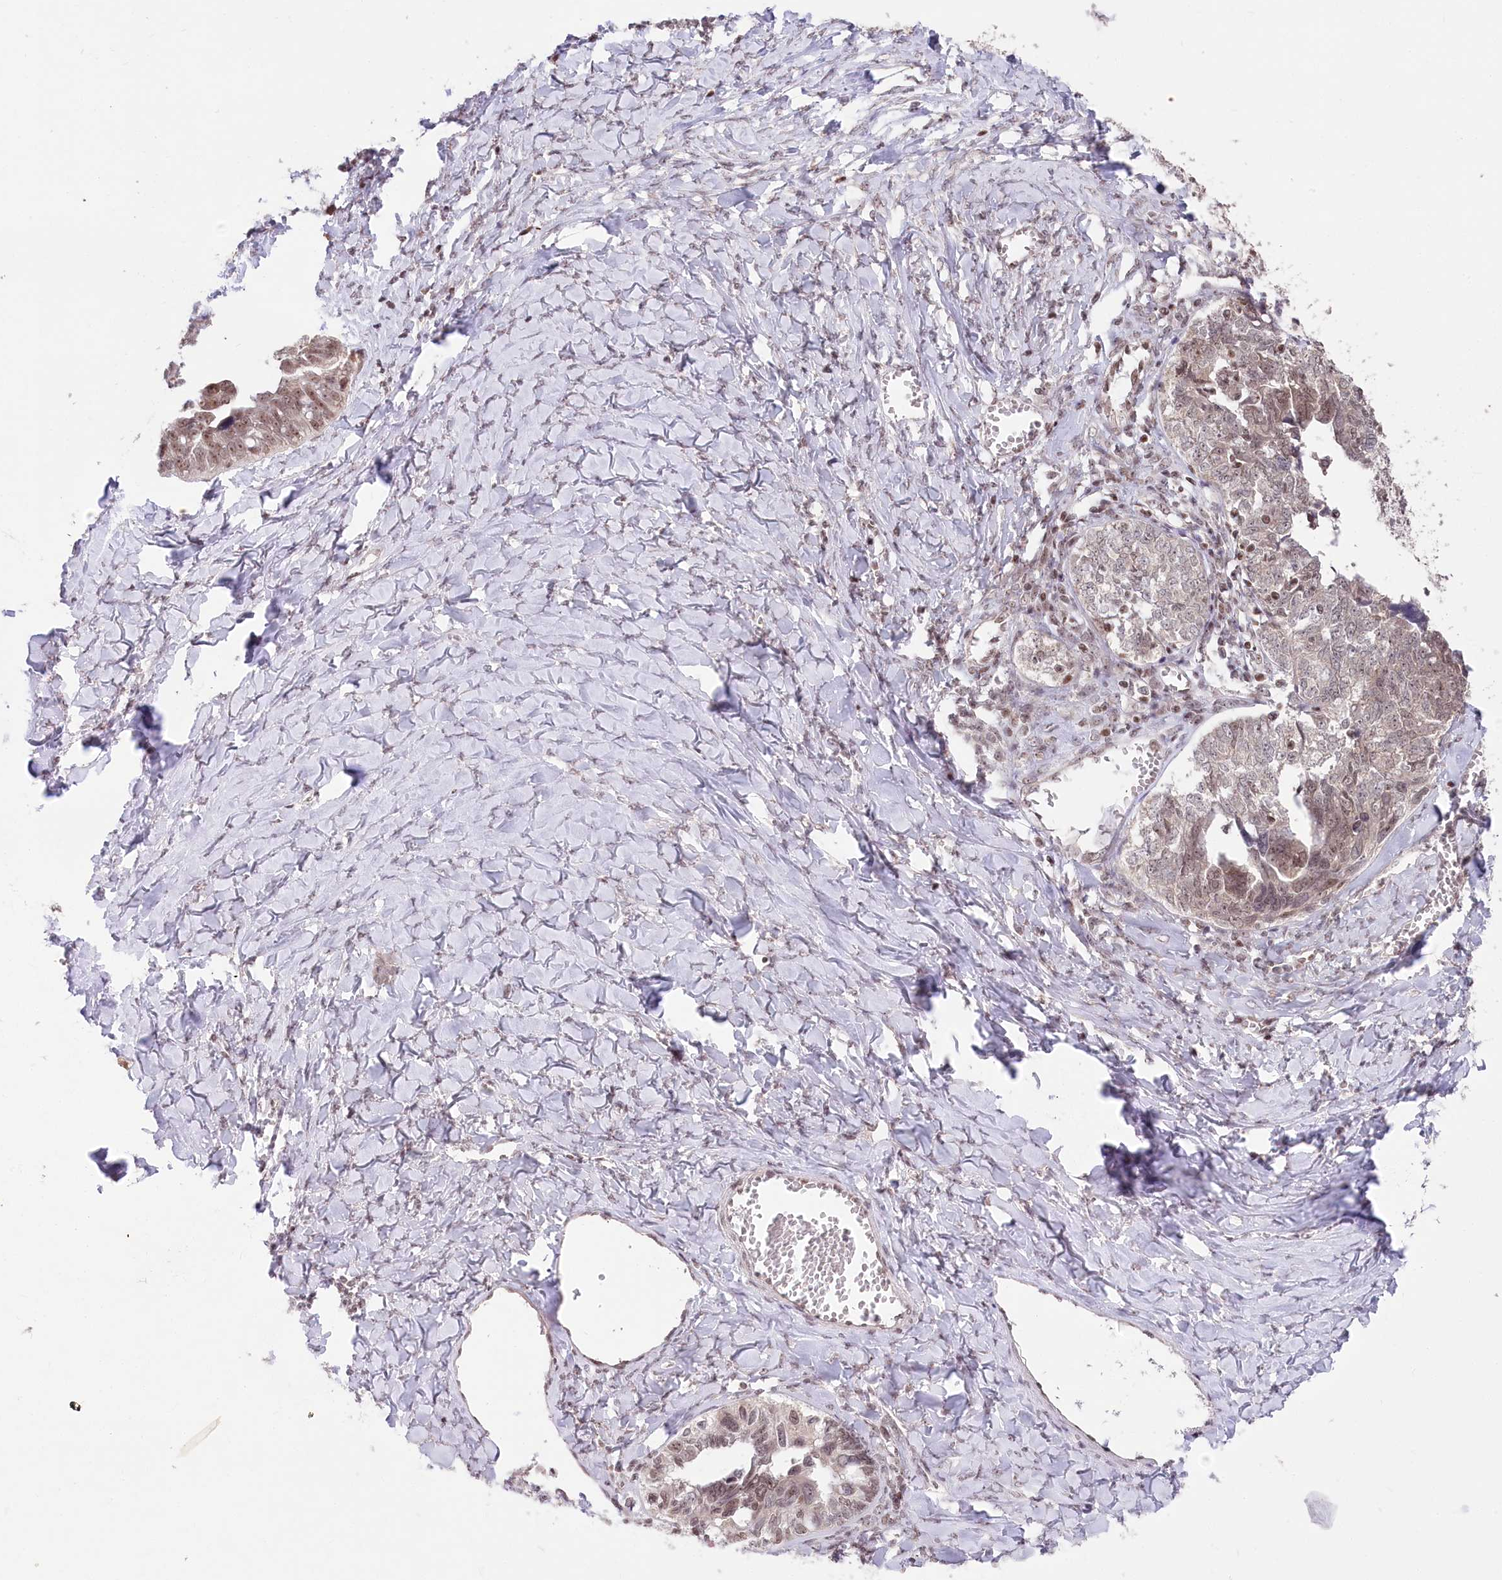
{"staining": {"intensity": "weak", "quantity": "25%-75%", "location": "nuclear"}, "tissue": "ovarian cancer", "cell_type": "Tumor cells", "image_type": "cancer", "snomed": [{"axis": "morphology", "description": "Cystadenocarcinoma, serous, NOS"}, {"axis": "topography", "description": "Ovary"}], "caption": "An IHC micrograph of tumor tissue is shown. Protein staining in brown shows weak nuclear positivity in ovarian serous cystadenocarcinoma within tumor cells.", "gene": "CGGBP1", "patient": {"sex": "female", "age": 79}}